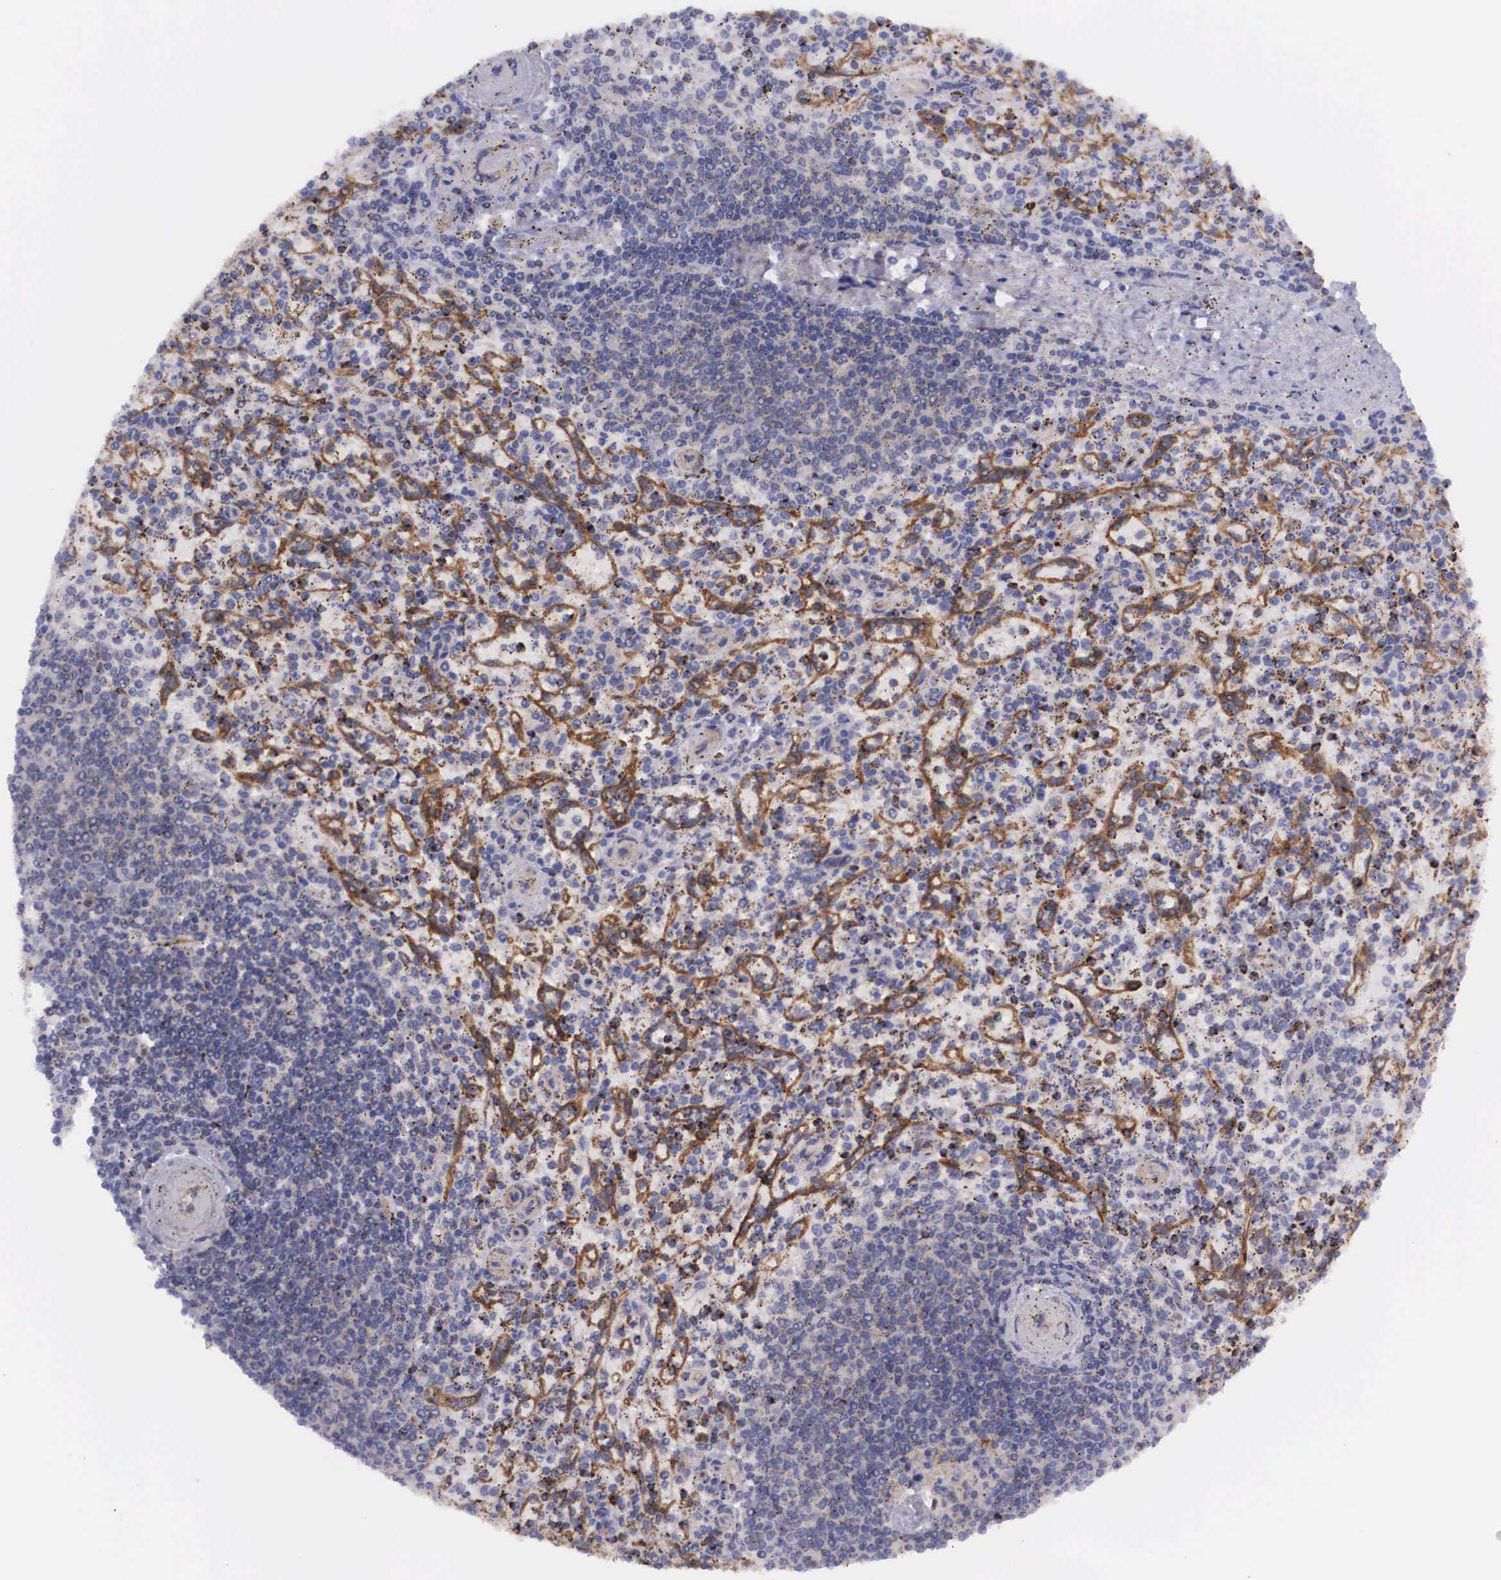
{"staining": {"intensity": "negative", "quantity": "none", "location": "none"}, "tissue": "spleen", "cell_type": "Cells in red pulp", "image_type": "normal", "snomed": [{"axis": "morphology", "description": "Normal tissue, NOS"}, {"axis": "topography", "description": "Spleen"}], "caption": "The micrograph shows no staining of cells in red pulp in benign spleen. (DAB (3,3'-diaminobenzidine) immunohistochemistry visualized using brightfield microscopy, high magnification).", "gene": "BCAR1", "patient": {"sex": "male", "age": 72}}